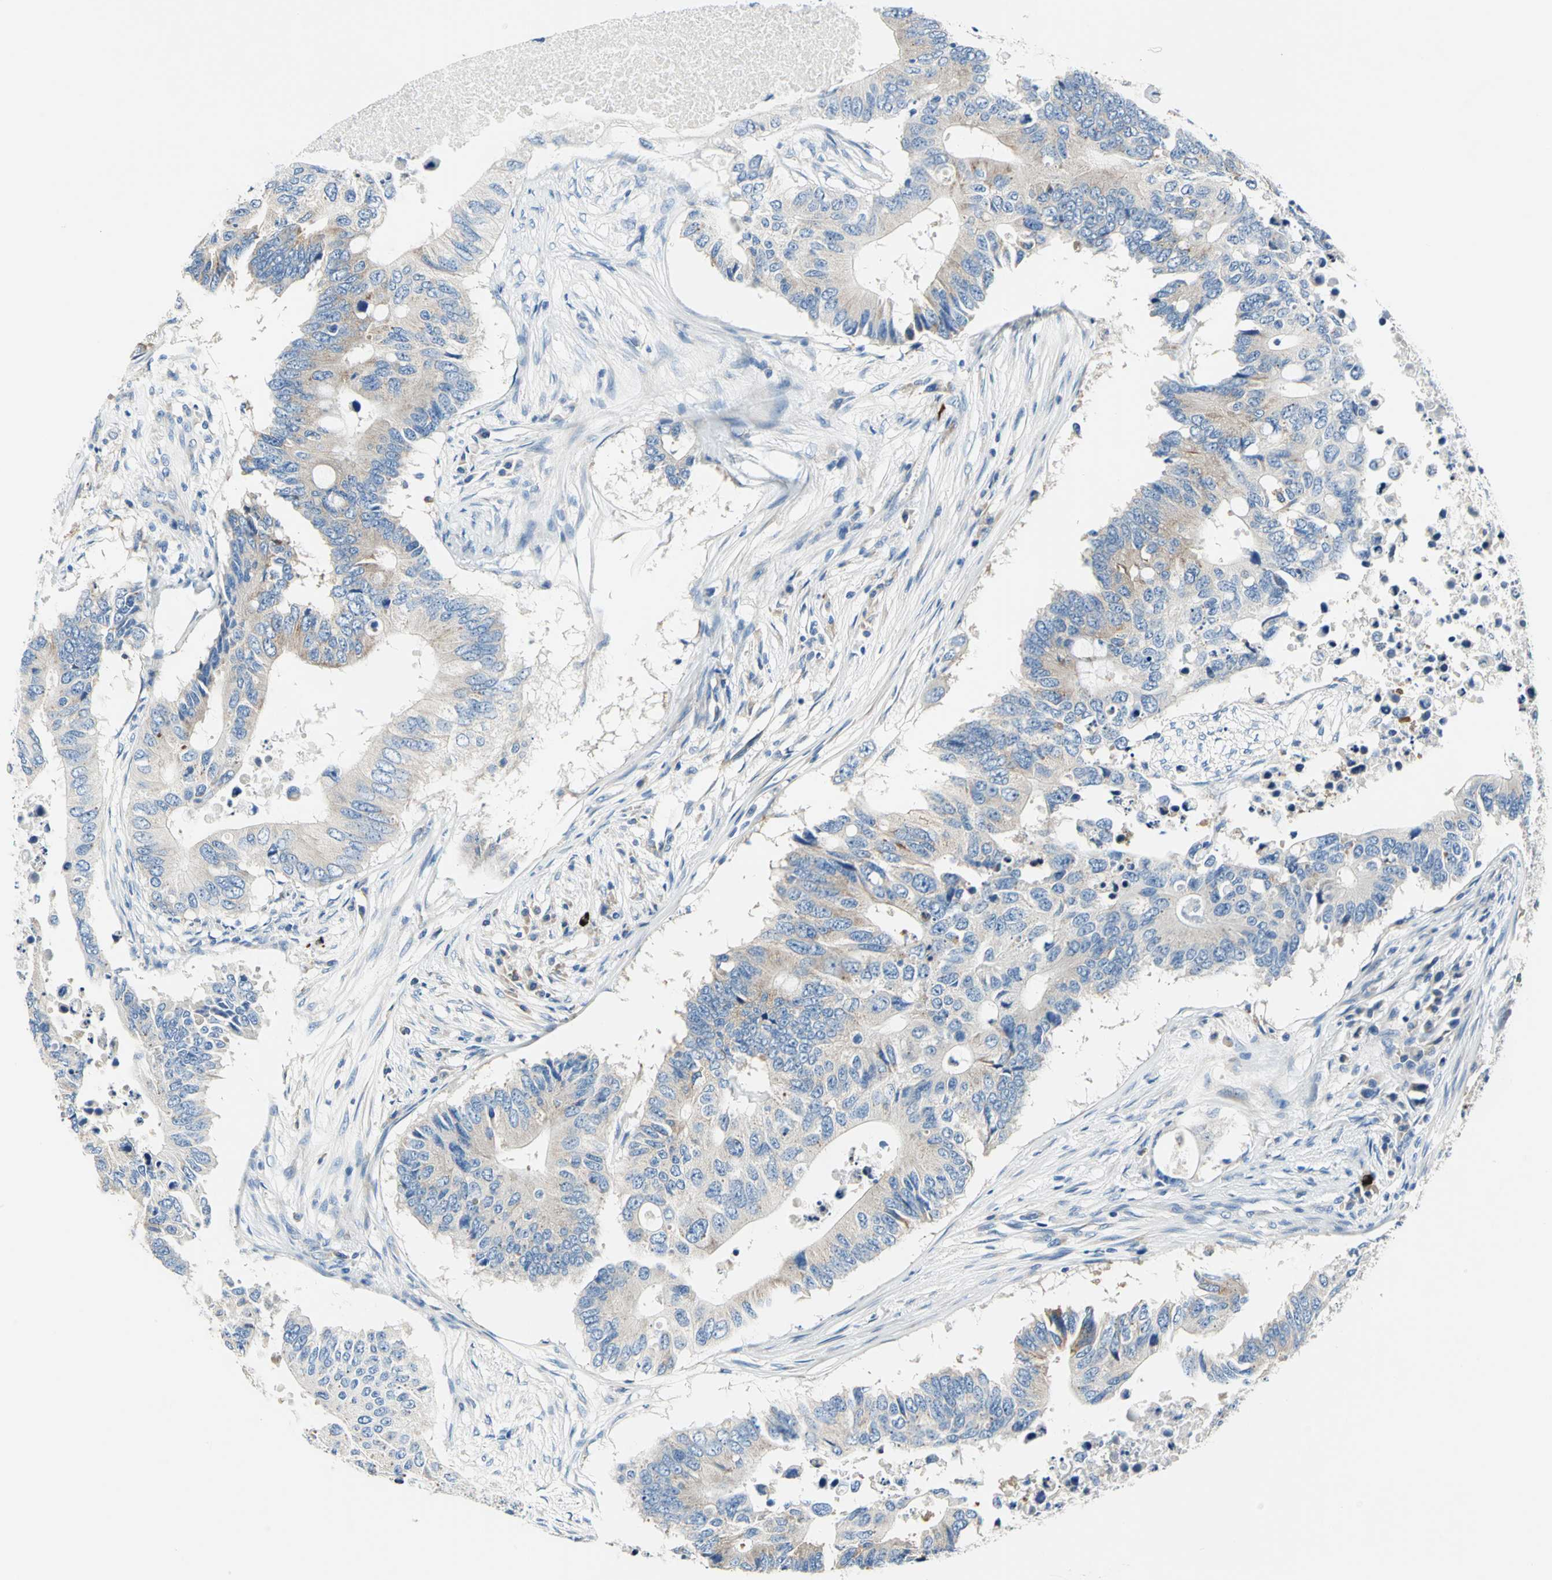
{"staining": {"intensity": "moderate", "quantity": "<25%", "location": "cytoplasmic/membranous"}, "tissue": "colorectal cancer", "cell_type": "Tumor cells", "image_type": "cancer", "snomed": [{"axis": "morphology", "description": "Adenocarcinoma, NOS"}, {"axis": "topography", "description": "Colon"}], "caption": "Moderate cytoplasmic/membranous expression for a protein is identified in approximately <25% of tumor cells of adenocarcinoma (colorectal) using immunohistochemistry (IHC).", "gene": "TRIM25", "patient": {"sex": "male", "age": 71}}